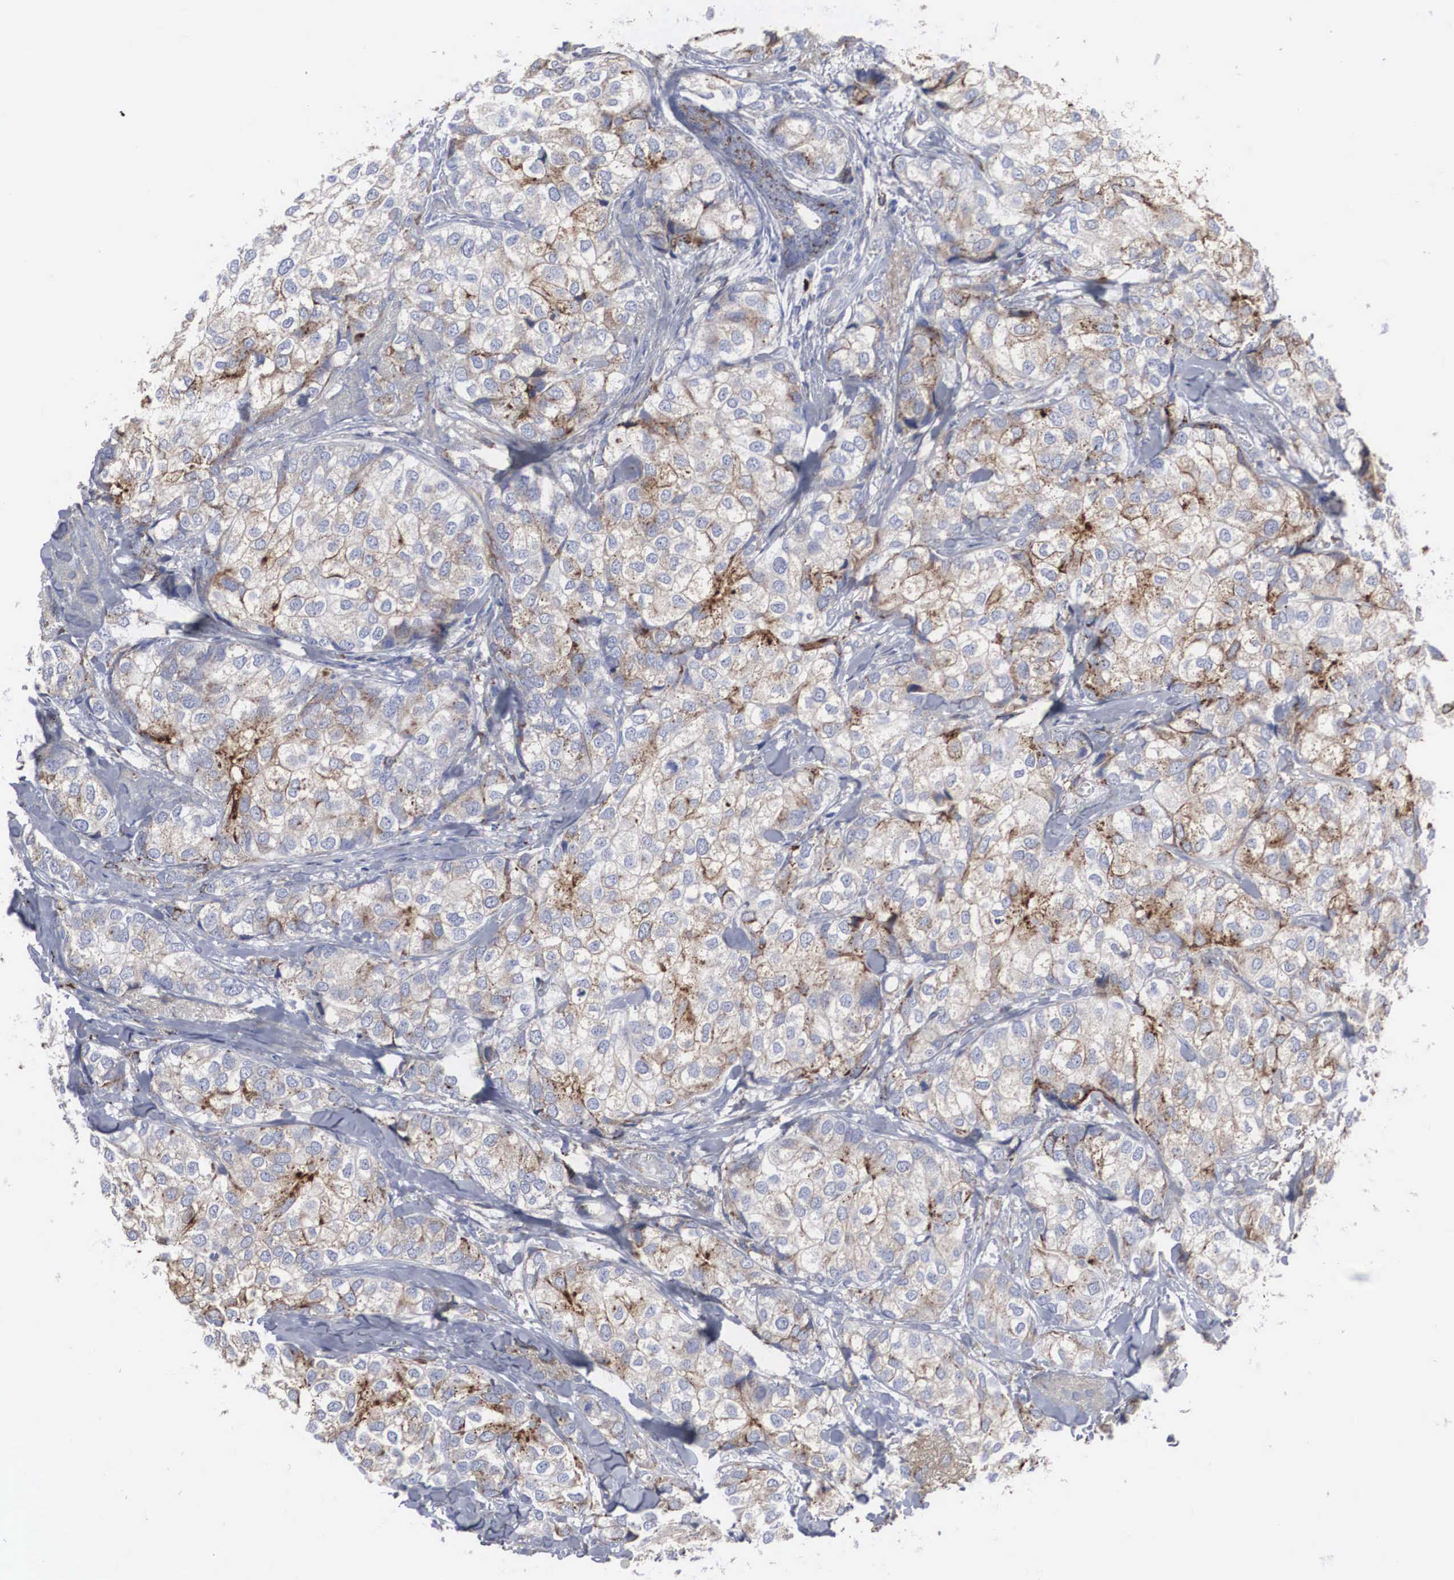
{"staining": {"intensity": "weak", "quantity": "<25%", "location": "cytoplasmic/membranous"}, "tissue": "breast cancer", "cell_type": "Tumor cells", "image_type": "cancer", "snomed": [{"axis": "morphology", "description": "Duct carcinoma"}, {"axis": "topography", "description": "Breast"}], "caption": "High magnification brightfield microscopy of breast invasive ductal carcinoma stained with DAB (3,3'-diaminobenzidine) (brown) and counterstained with hematoxylin (blue): tumor cells show no significant expression.", "gene": "LGALS3BP", "patient": {"sex": "female", "age": 68}}